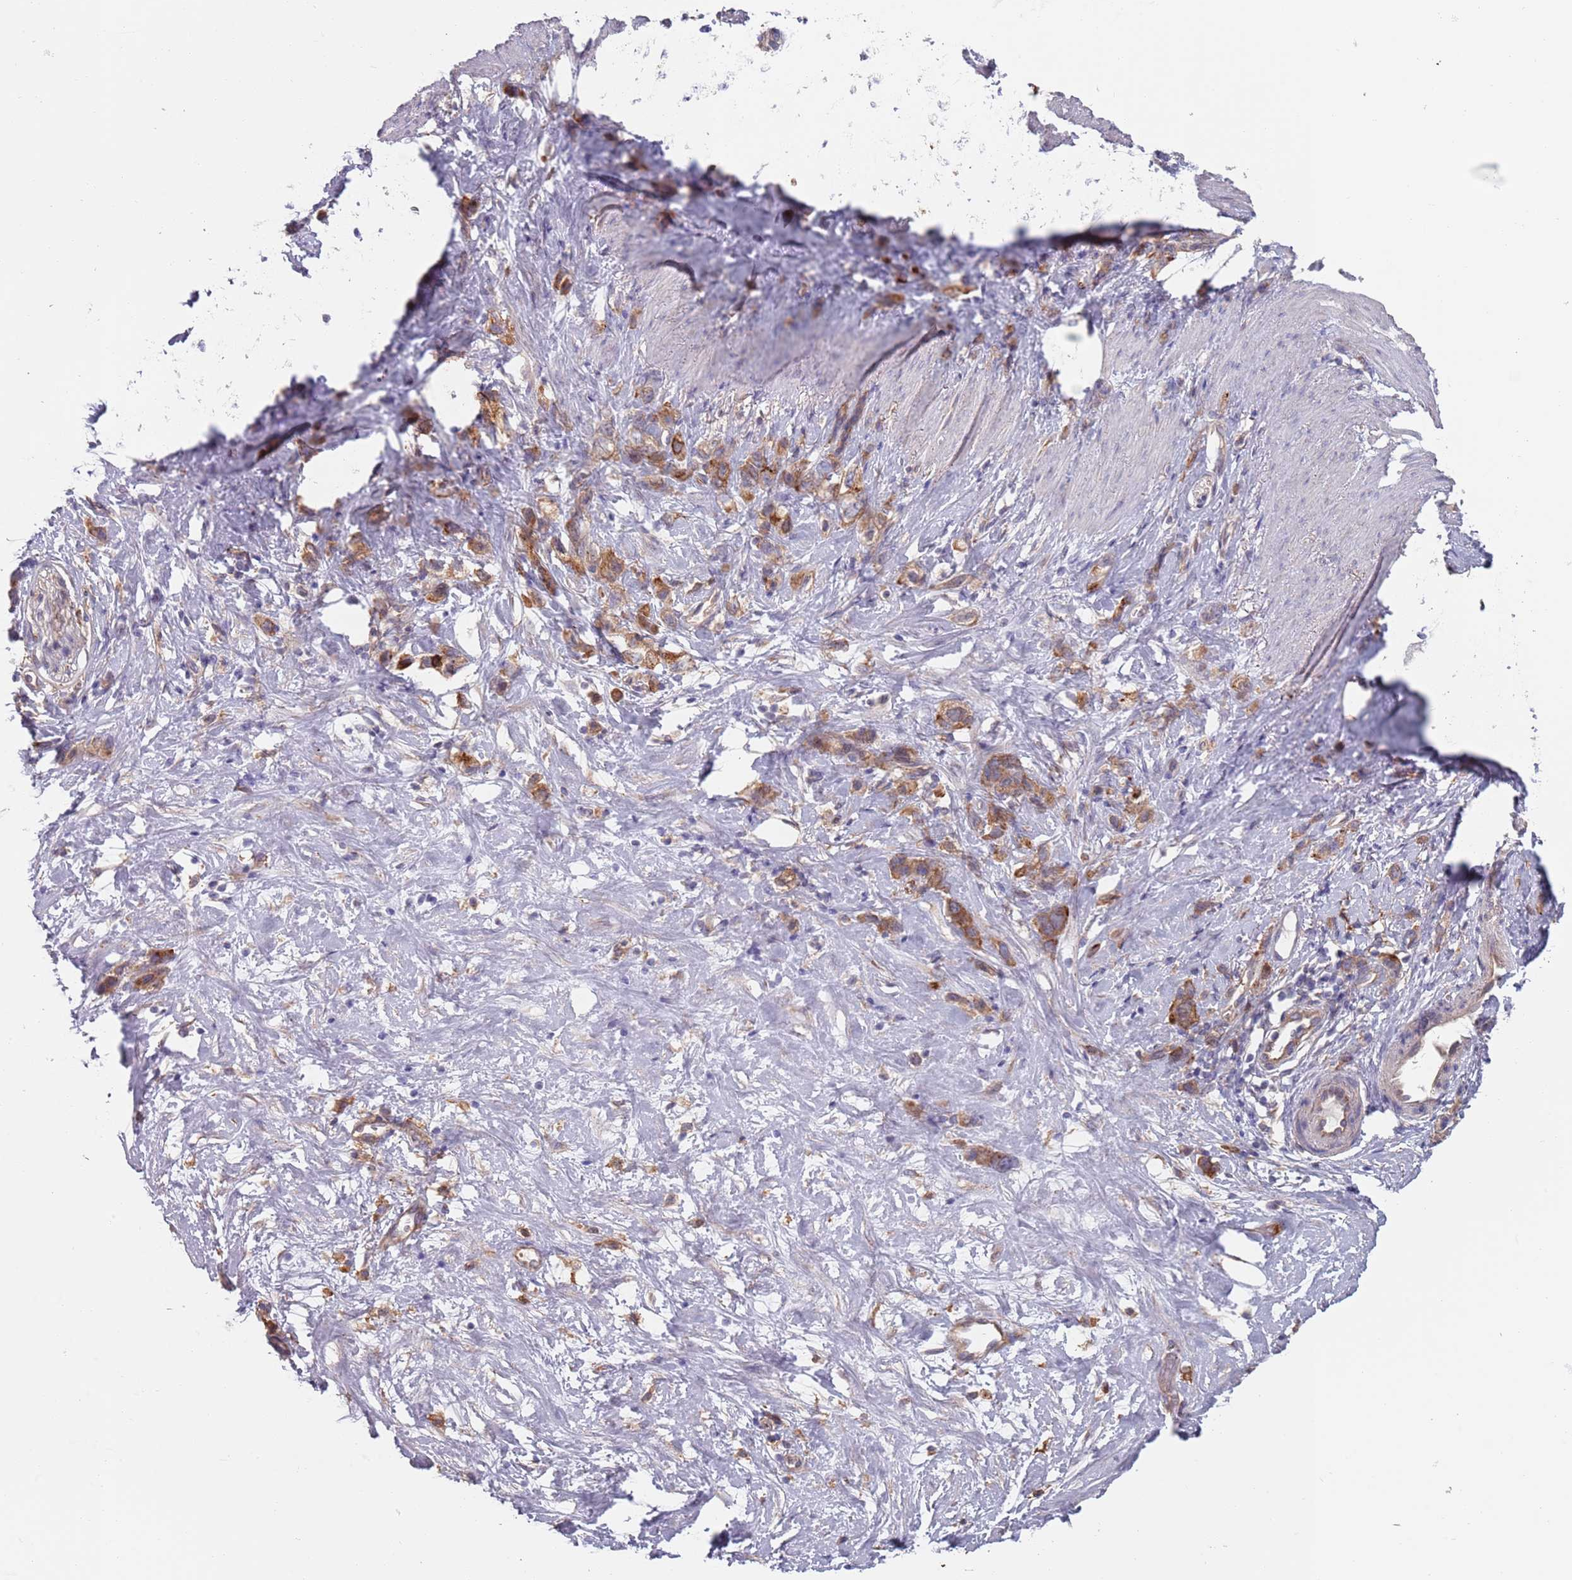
{"staining": {"intensity": "moderate", "quantity": ">75%", "location": "cytoplasmic/membranous"}, "tissue": "stomach cancer", "cell_type": "Tumor cells", "image_type": "cancer", "snomed": [{"axis": "morphology", "description": "Adenocarcinoma, NOS"}, {"axis": "topography", "description": "Stomach"}], "caption": "Immunohistochemistry (IHC) histopathology image of stomach cancer (adenocarcinoma) stained for a protein (brown), which demonstrates medium levels of moderate cytoplasmic/membranous expression in about >75% of tumor cells.", "gene": "APPL2", "patient": {"sex": "female", "age": 65}}